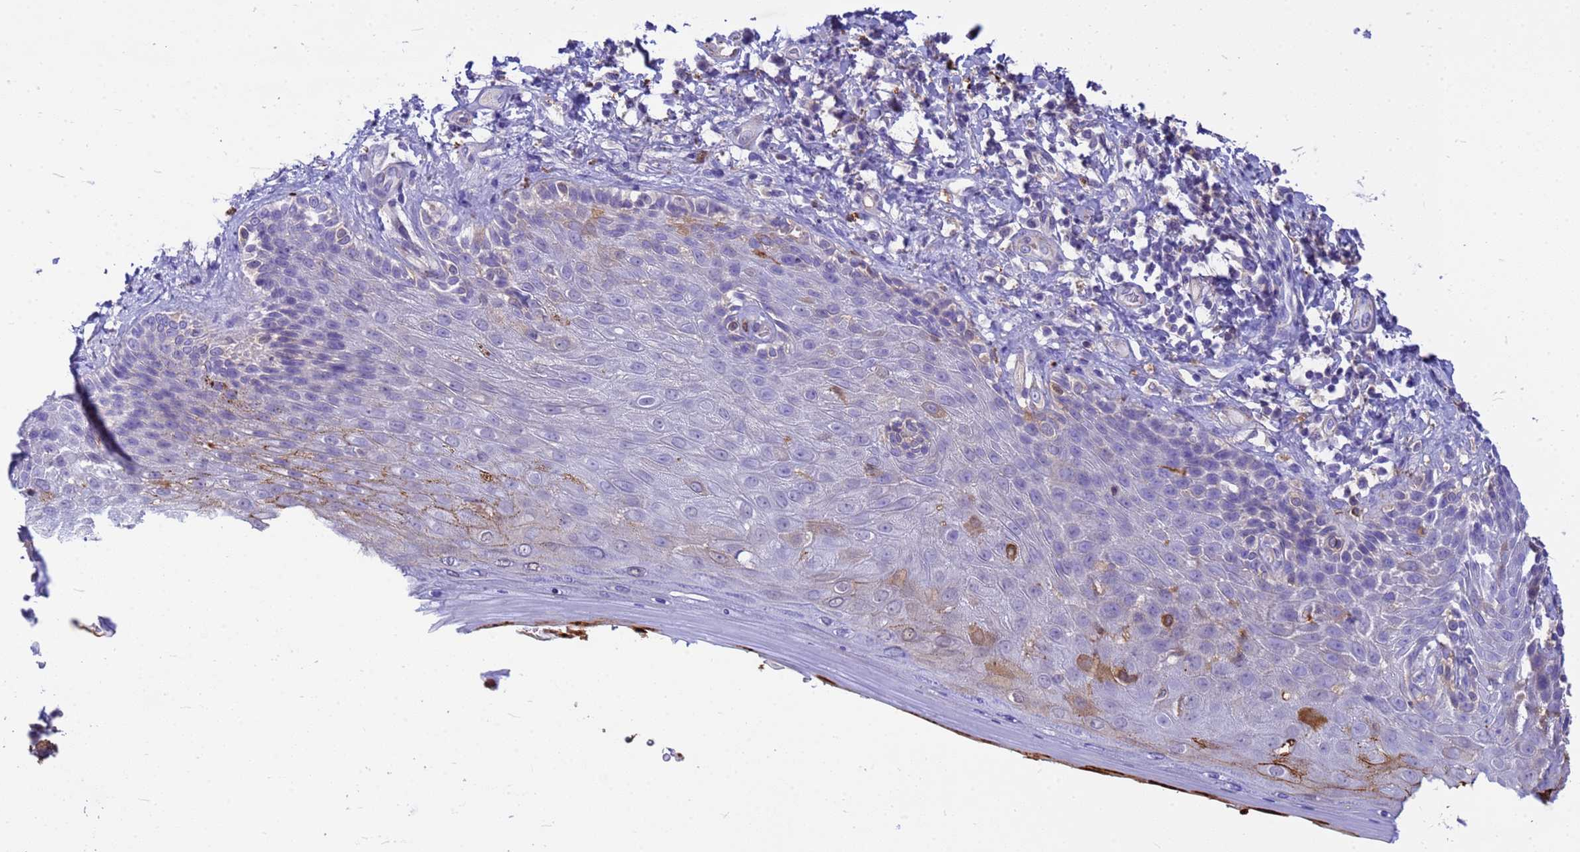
{"staining": {"intensity": "moderate", "quantity": "<25%", "location": "cytoplasmic/membranous"}, "tissue": "skin", "cell_type": "Epidermal cells", "image_type": "normal", "snomed": [{"axis": "morphology", "description": "Normal tissue, NOS"}, {"axis": "topography", "description": "Anal"}], "caption": "IHC image of unremarkable skin: skin stained using immunohistochemistry demonstrates low levels of moderate protein expression localized specifically in the cytoplasmic/membranous of epidermal cells, appearing as a cytoplasmic/membranous brown color.", "gene": "ORM1", "patient": {"sex": "female", "age": 89}}